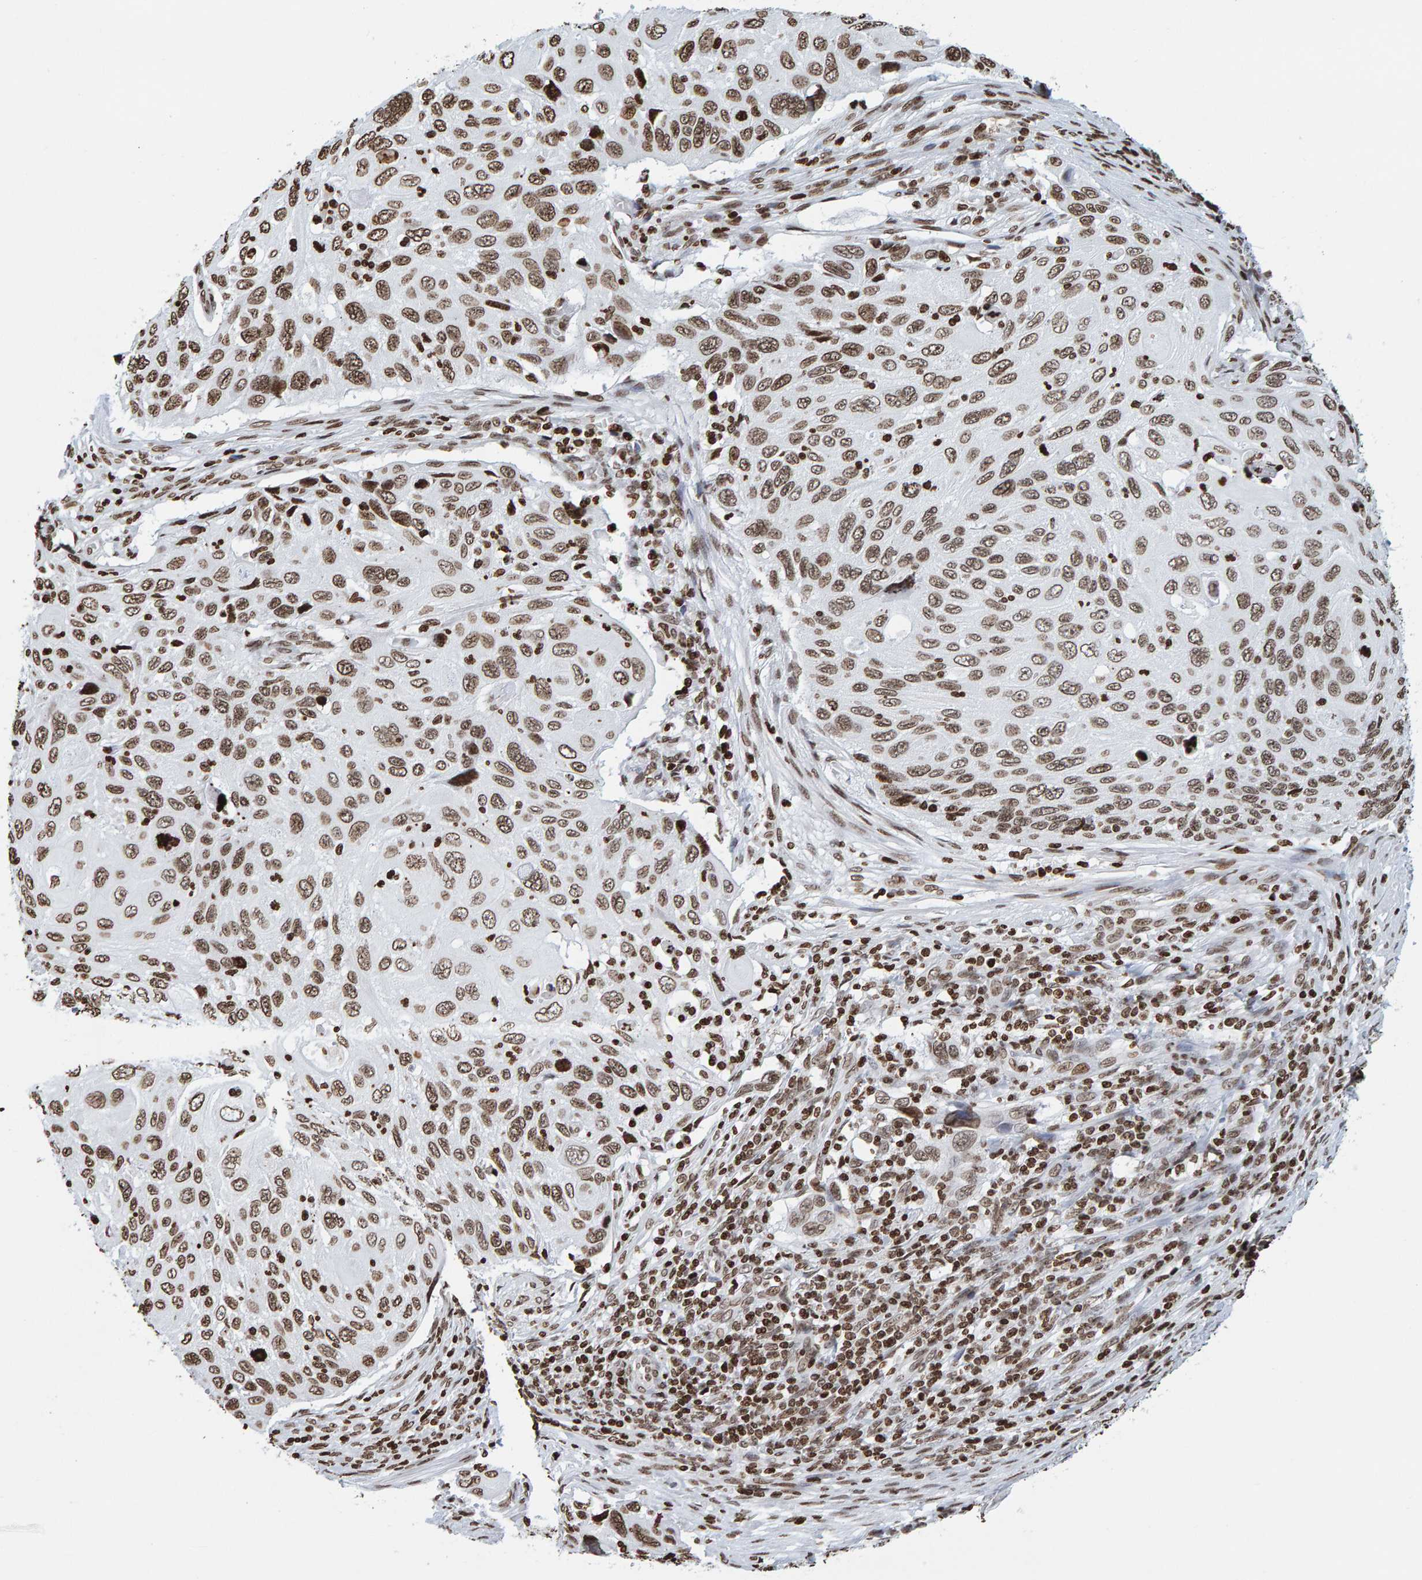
{"staining": {"intensity": "moderate", "quantity": ">75%", "location": "nuclear"}, "tissue": "cervical cancer", "cell_type": "Tumor cells", "image_type": "cancer", "snomed": [{"axis": "morphology", "description": "Squamous cell carcinoma, NOS"}, {"axis": "topography", "description": "Cervix"}], "caption": "Squamous cell carcinoma (cervical) tissue shows moderate nuclear expression in about >75% of tumor cells, visualized by immunohistochemistry.", "gene": "BRF2", "patient": {"sex": "female", "age": 70}}